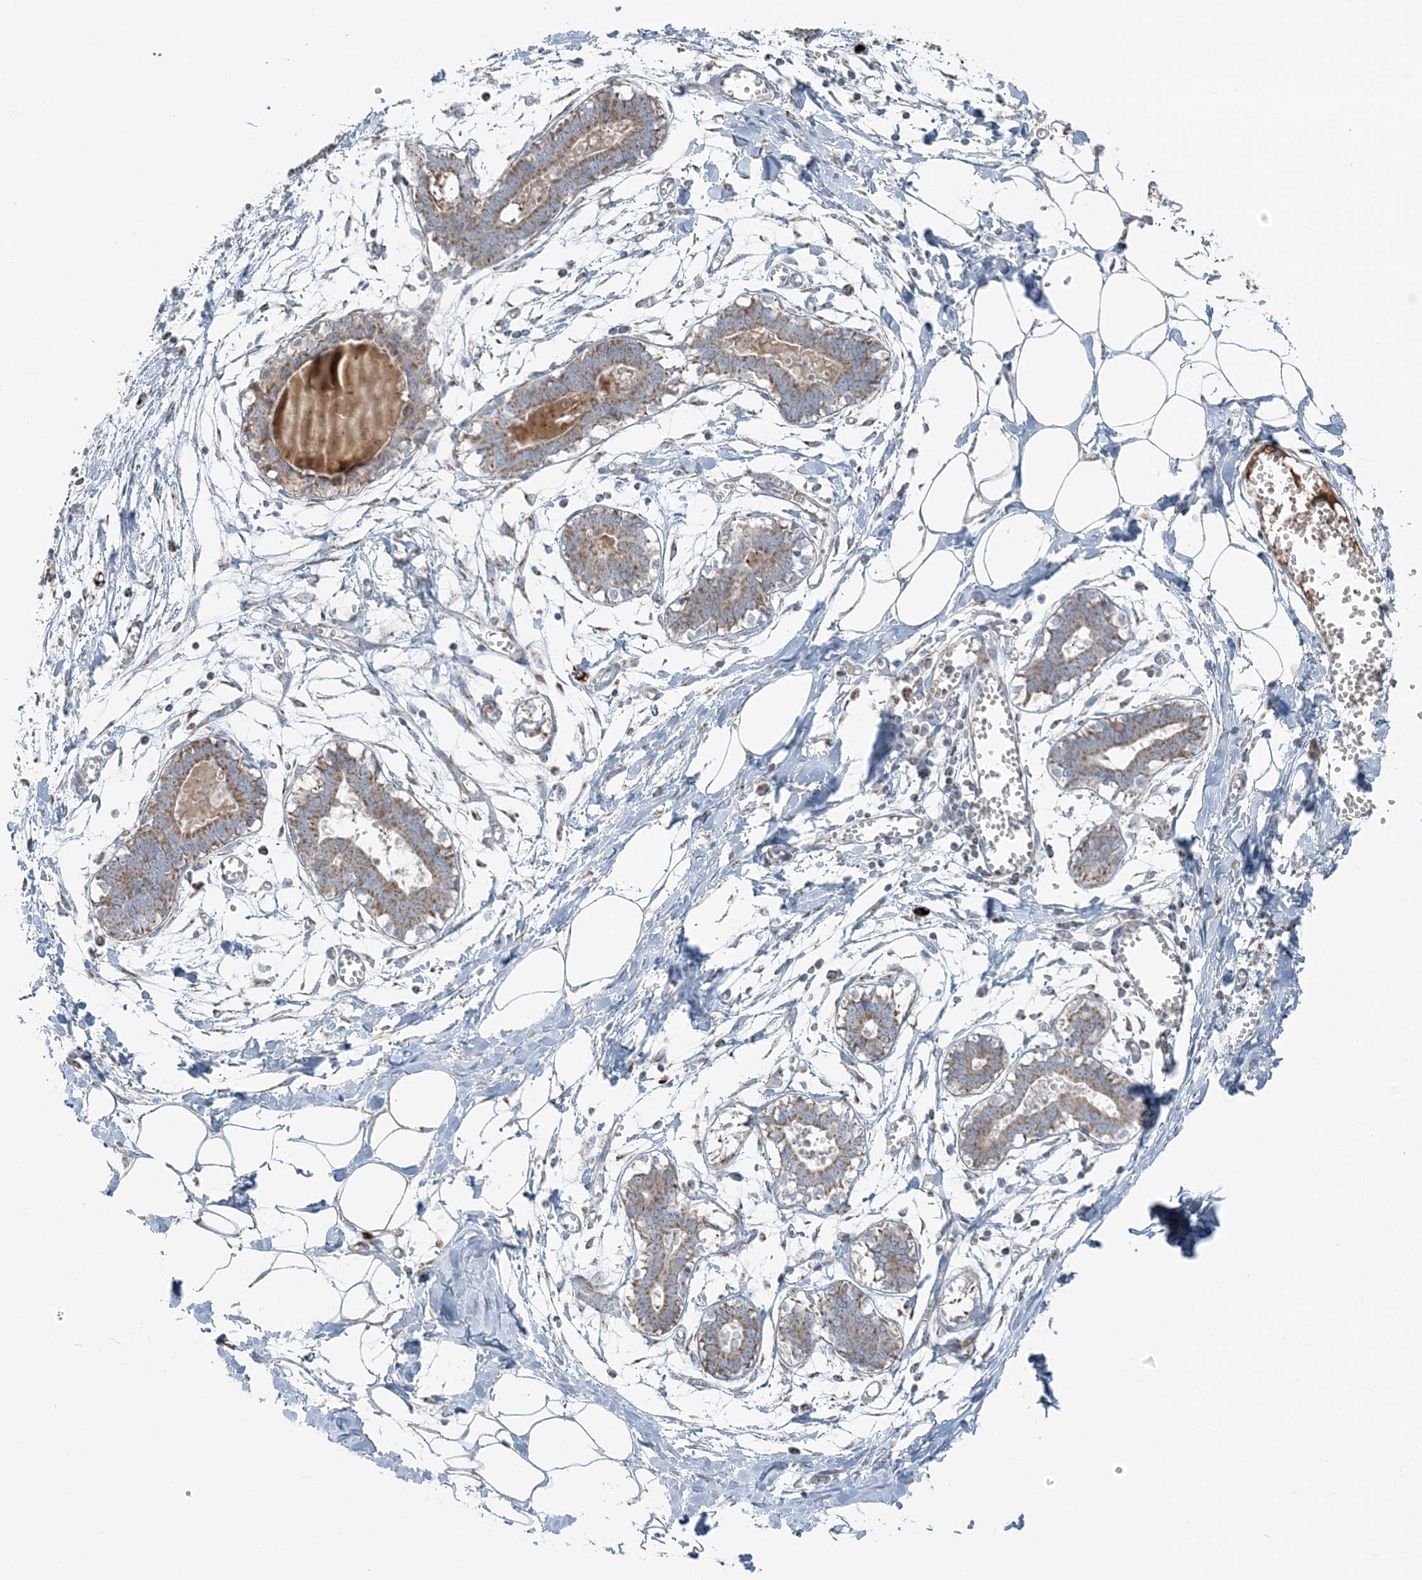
{"staining": {"intensity": "negative", "quantity": "none", "location": "none"}, "tissue": "breast", "cell_type": "Adipocytes", "image_type": "normal", "snomed": [{"axis": "morphology", "description": "Normal tissue, NOS"}, {"axis": "topography", "description": "Breast"}], "caption": "Micrograph shows no significant protein expression in adipocytes of benign breast.", "gene": "SLC22A16", "patient": {"sex": "female", "age": 27}}